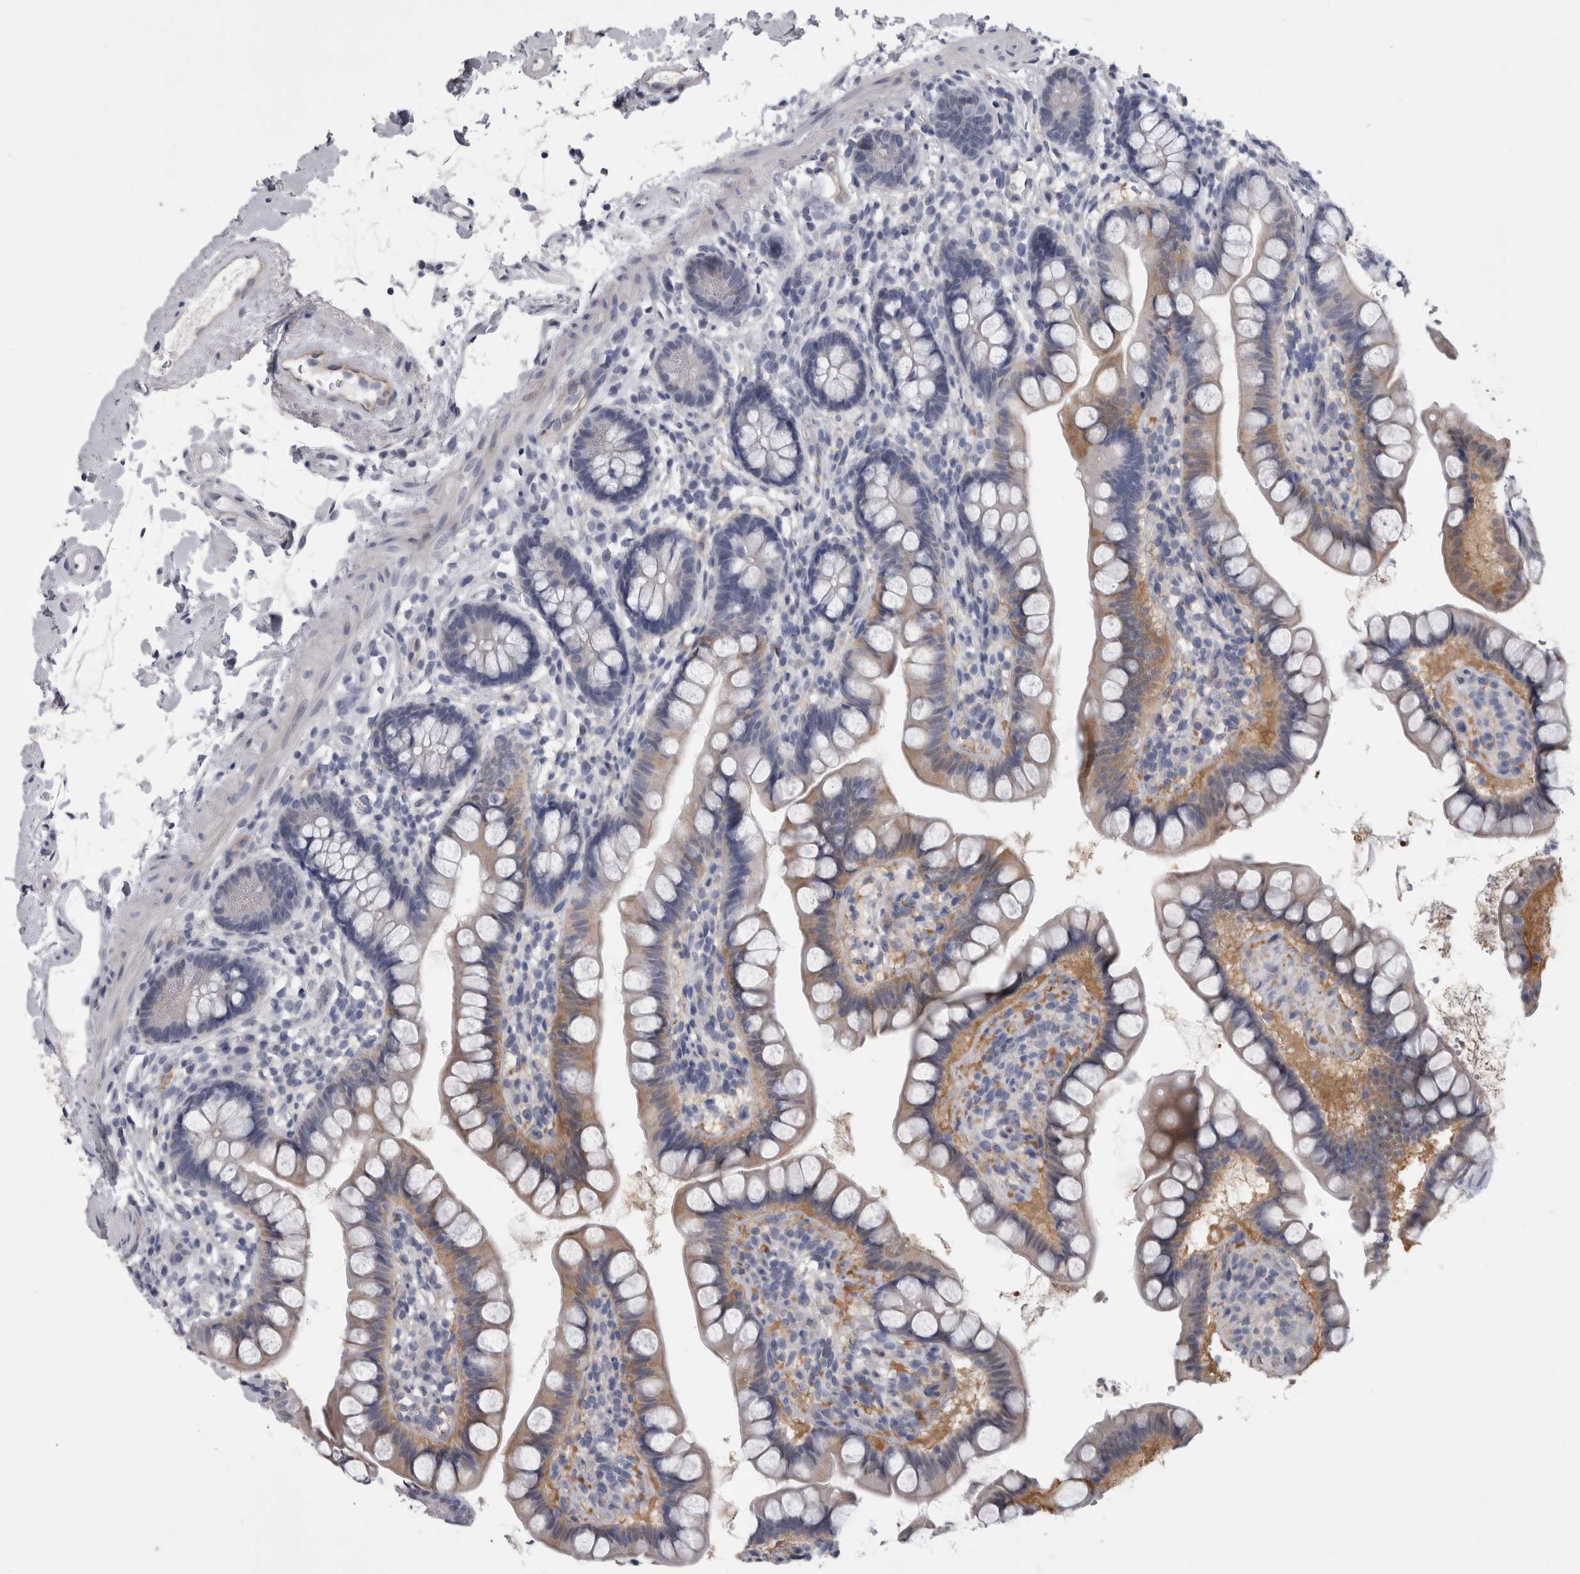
{"staining": {"intensity": "weak", "quantity": ">75%", "location": "cytoplasmic/membranous"}, "tissue": "small intestine", "cell_type": "Glandular cells", "image_type": "normal", "snomed": [{"axis": "morphology", "description": "Normal tissue, NOS"}, {"axis": "topography", "description": "Small intestine"}], "caption": "The image displays immunohistochemical staining of unremarkable small intestine. There is weak cytoplasmic/membranous positivity is appreciated in about >75% of glandular cells.", "gene": "AFMID", "patient": {"sex": "female", "age": 84}}